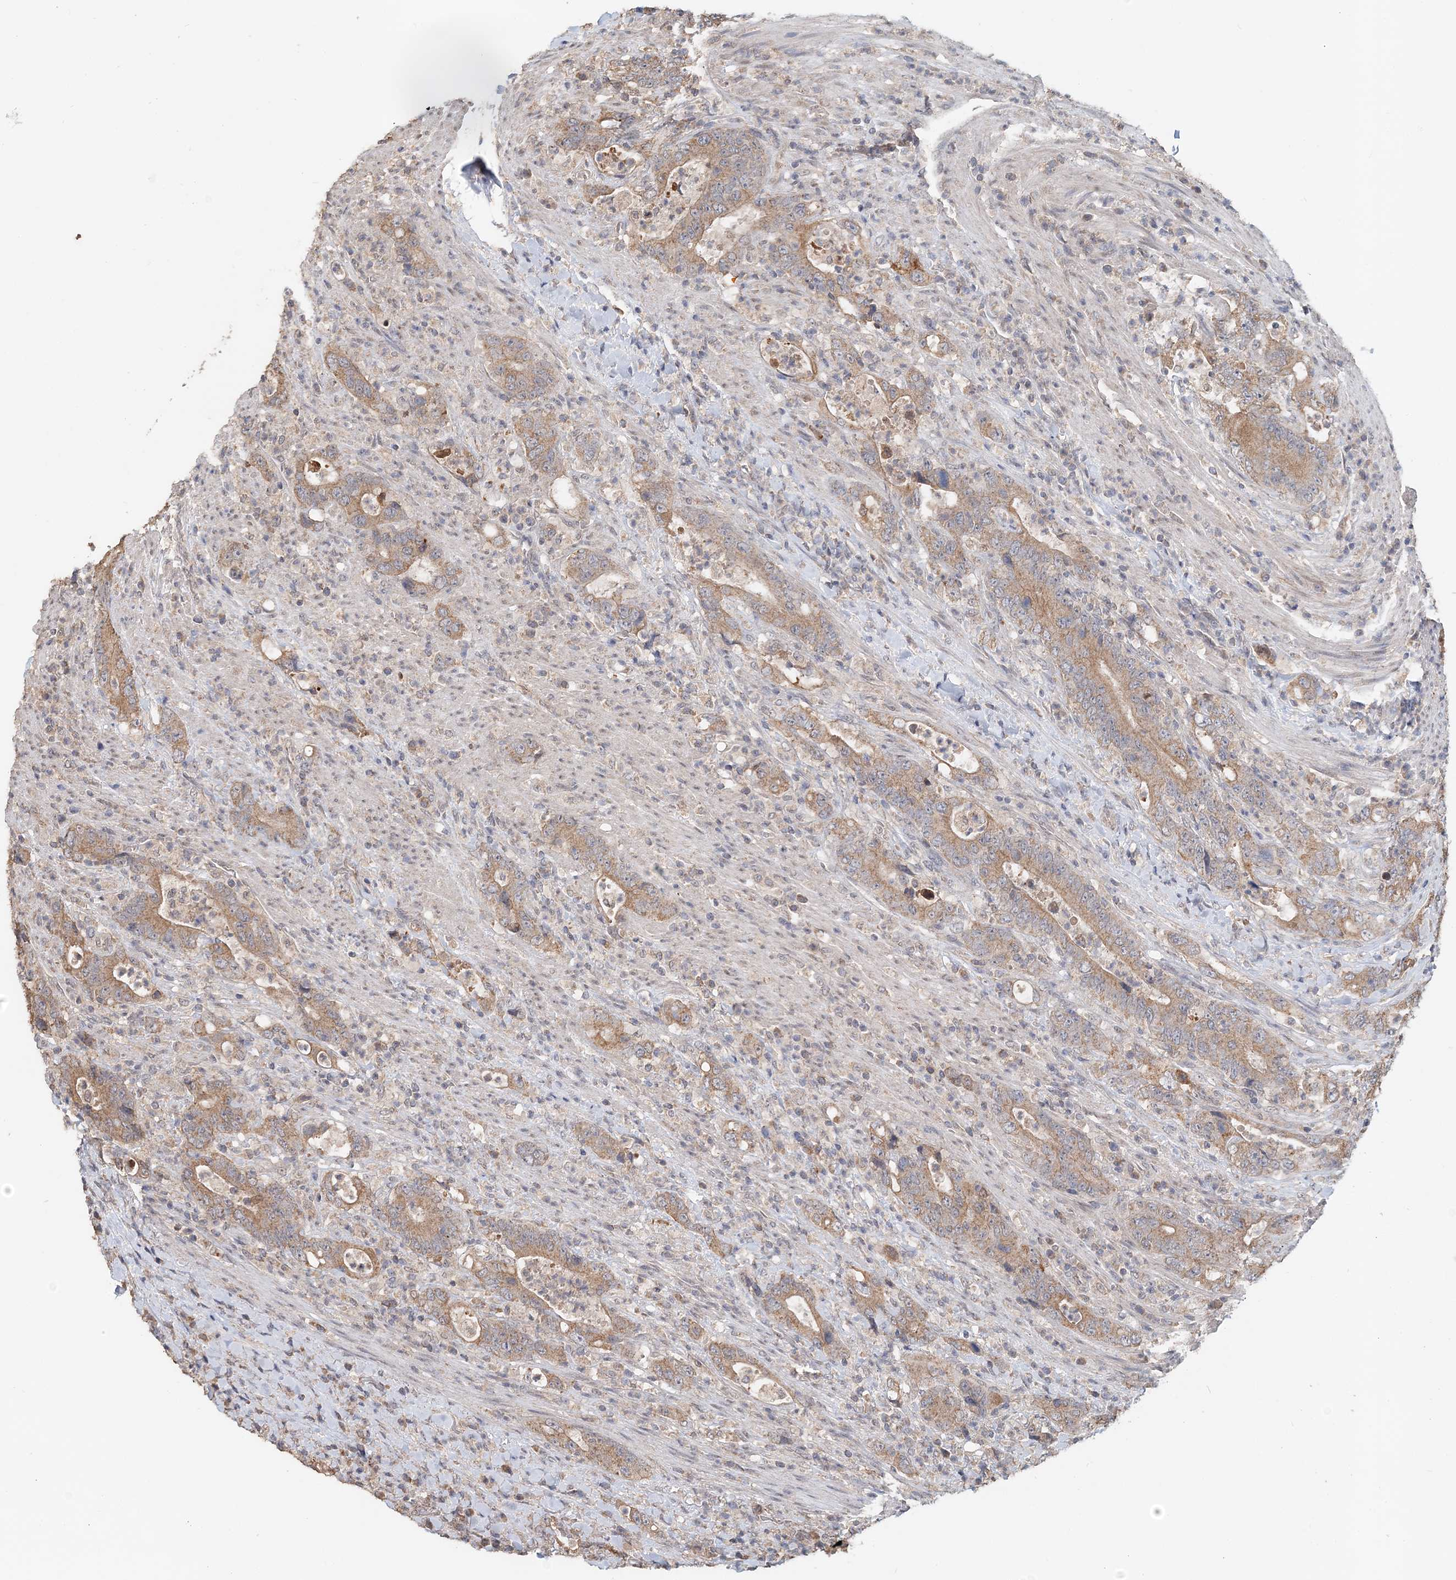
{"staining": {"intensity": "moderate", "quantity": ">75%", "location": "cytoplasmic/membranous"}, "tissue": "colorectal cancer", "cell_type": "Tumor cells", "image_type": "cancer", "snomed": [{"axis": "morphology", "description": "Adenocarcinoma, NOS"}, {"axis": "topography", "description": "Colon"}], "caption": "Colorectal cancer (adenocarcinoma) stained with immunohistochemistry displays moderate cytoplasmic/membranous staining in about >75% of tumor cells.", "gene": "FBXO38", "patient": {"sex": "female", "age": 75}}